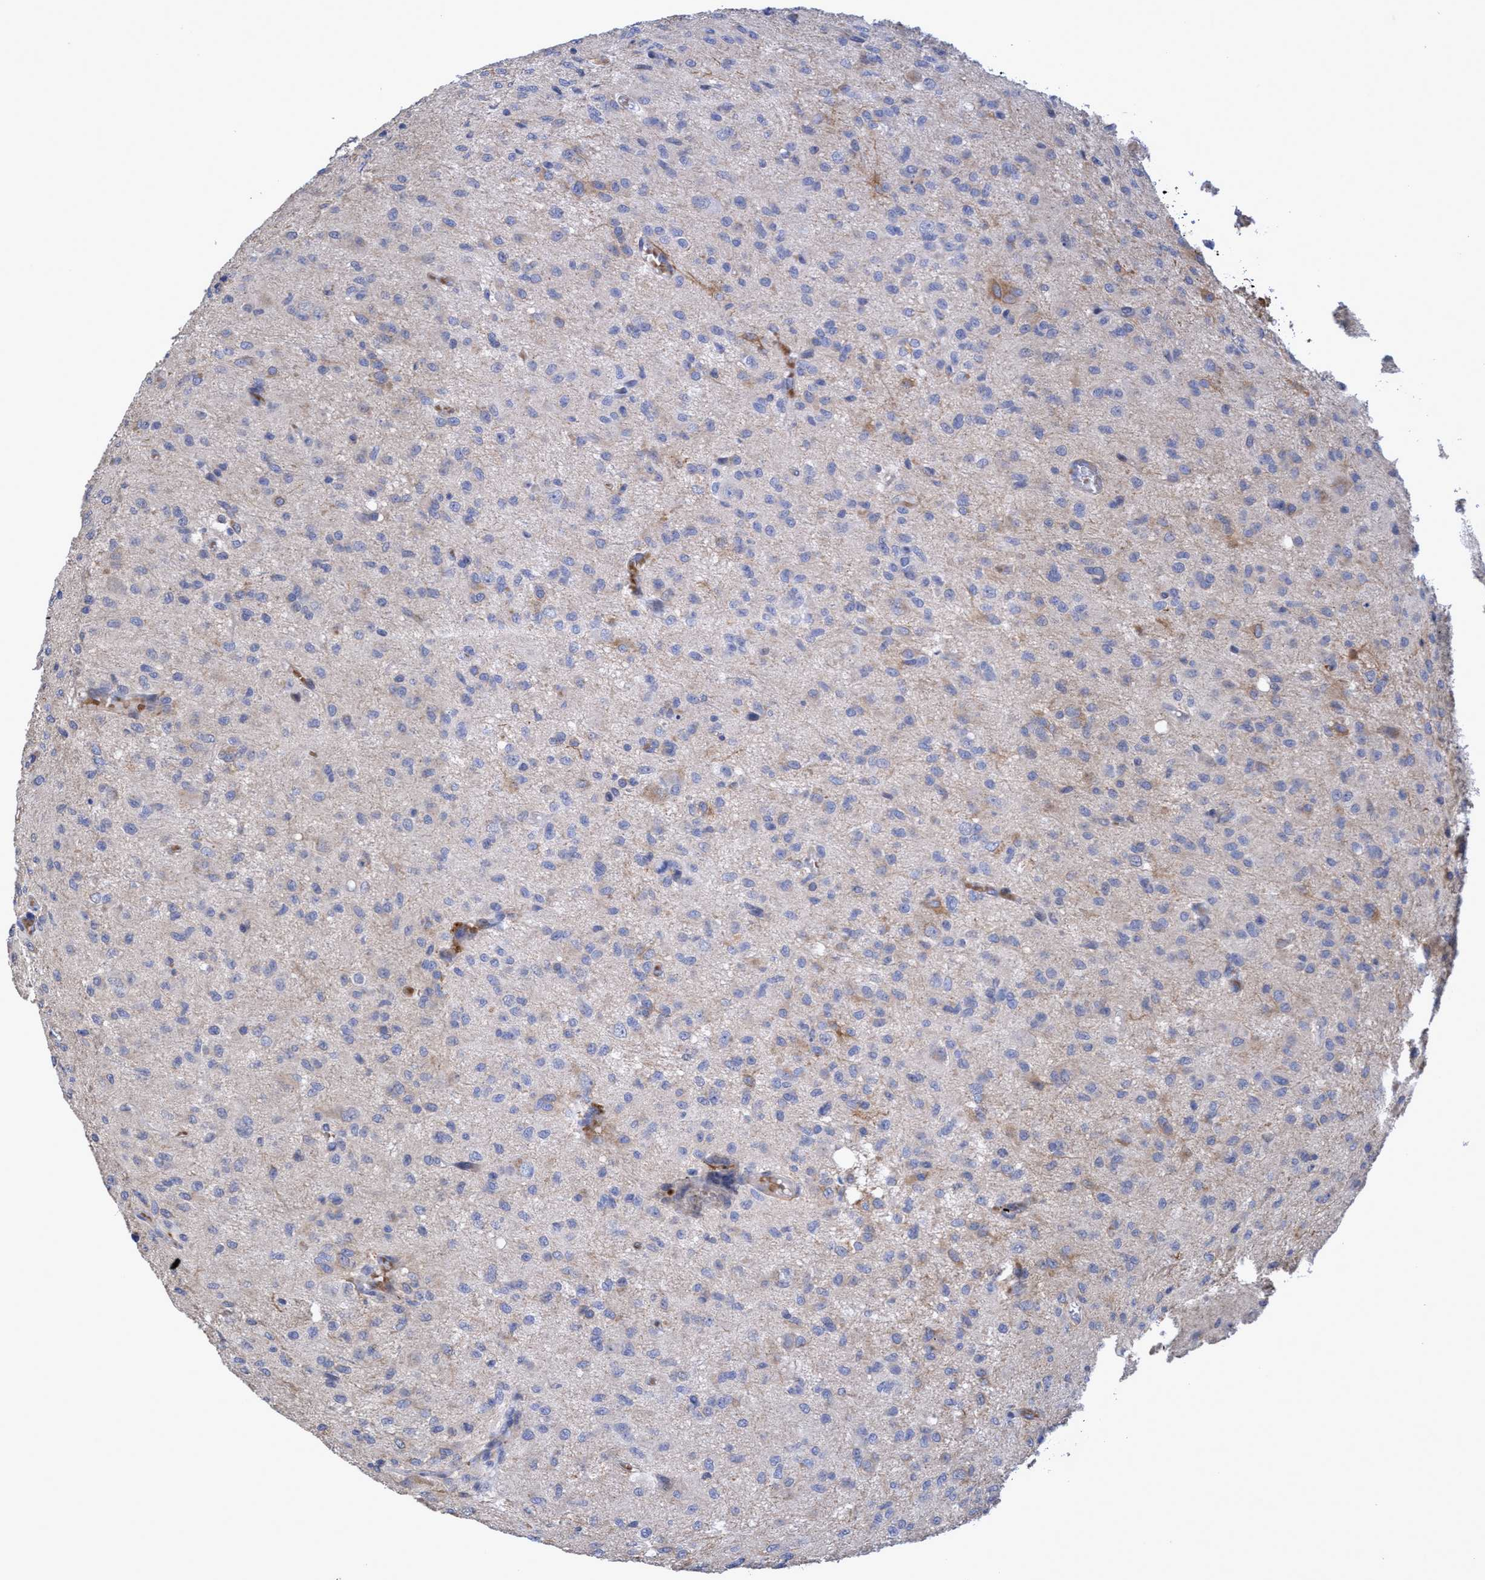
{"staining": {"intensity": "weak", "quantity": "<25%", "location": "cytoplasmic/membranous"}, "tissue": "glioma", "cell_type": "Tumor cells", "image_type": "cancer", "snomed": [{"axis": "morphology", "description": "Glioma, malignant, High grade"}, {"axis": "topography", "description": "Brain"}], "caption": "IHC photomicrograph of neoplastic tissue: malignant glioma (high-grade) stained with DAB shows no significant protein staining in tumor cells. (DAB immunohistochemistry (IHC) with hematoxylin counter stain).", "gene": "SEMA4D", "patient": {"sex": "female", "age": 59}}